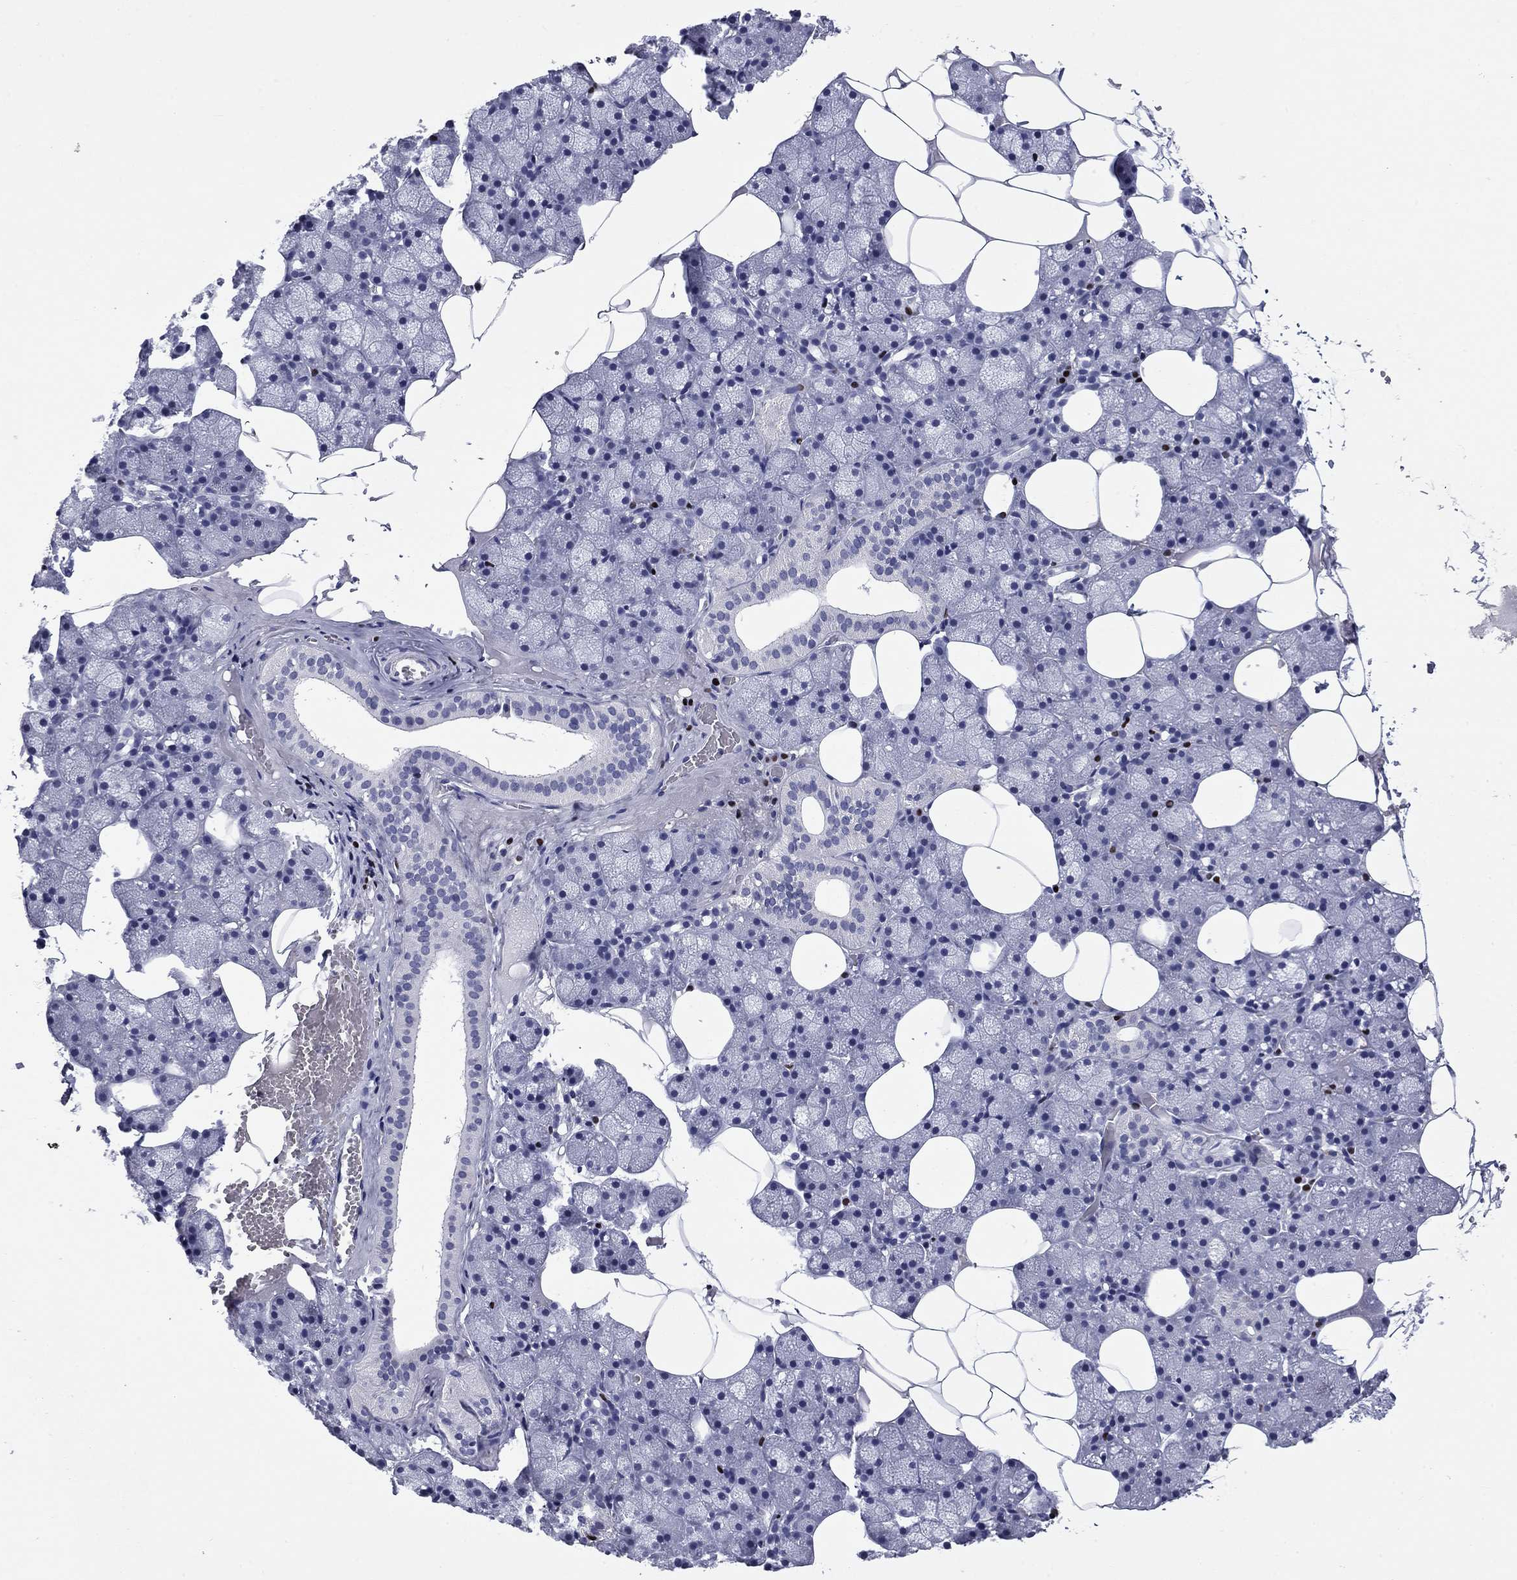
{"staining": {"intensity": "negative", "quantity": "none", "location": "none"}, "tissue": "salivary gland", "cell_type": "Glandular cells", "image_type": "normal", "snomed": [{"axis": "morphology", "description": "Normal tissue, NOS"}, {"axis": "topography", "description": "Salivary gland"}], "caption": "A micrograph of salivary gland stained for a protein reveals no brown staining in glandular cells. (IHC, brightfield microscopy, high magnification).", "gene": "IKZF3", "patient": {"sex": "male", "age": 38}}